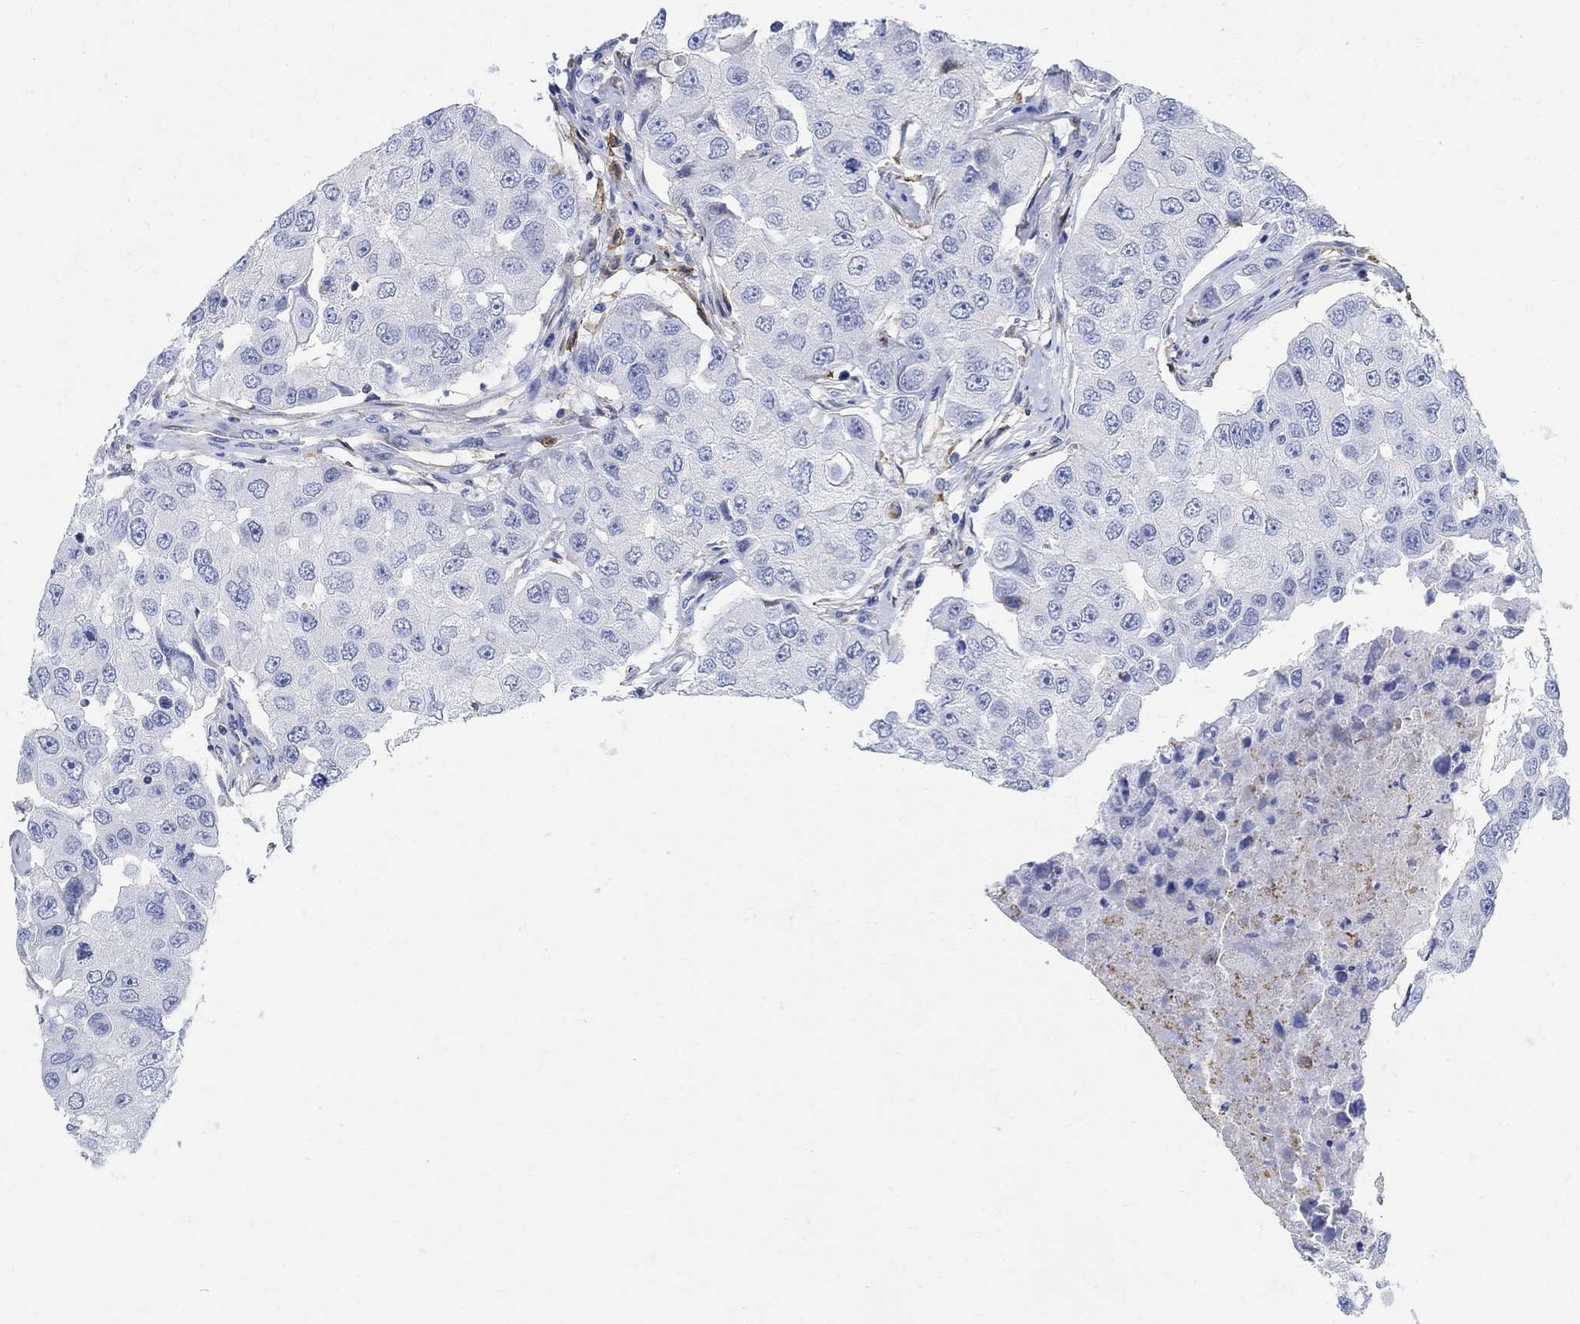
{"staining": {"intensity": "negative", "quantity": "none", "location": "none"}, "tissue": "breast cancer", "cell_type": "Tumor cells", "image_type": "cancer", "snomed": [{"axis": "morphology", "description": "Duct carcinoma"}, {"axis": "topography", "description": "Breast"}], "caption": "Immunohistochemical staining of breast cancer reveals no significant staining in tumor cells.", "gene": "PHF21B", "patient": {"sex": "female", "age": 27}}